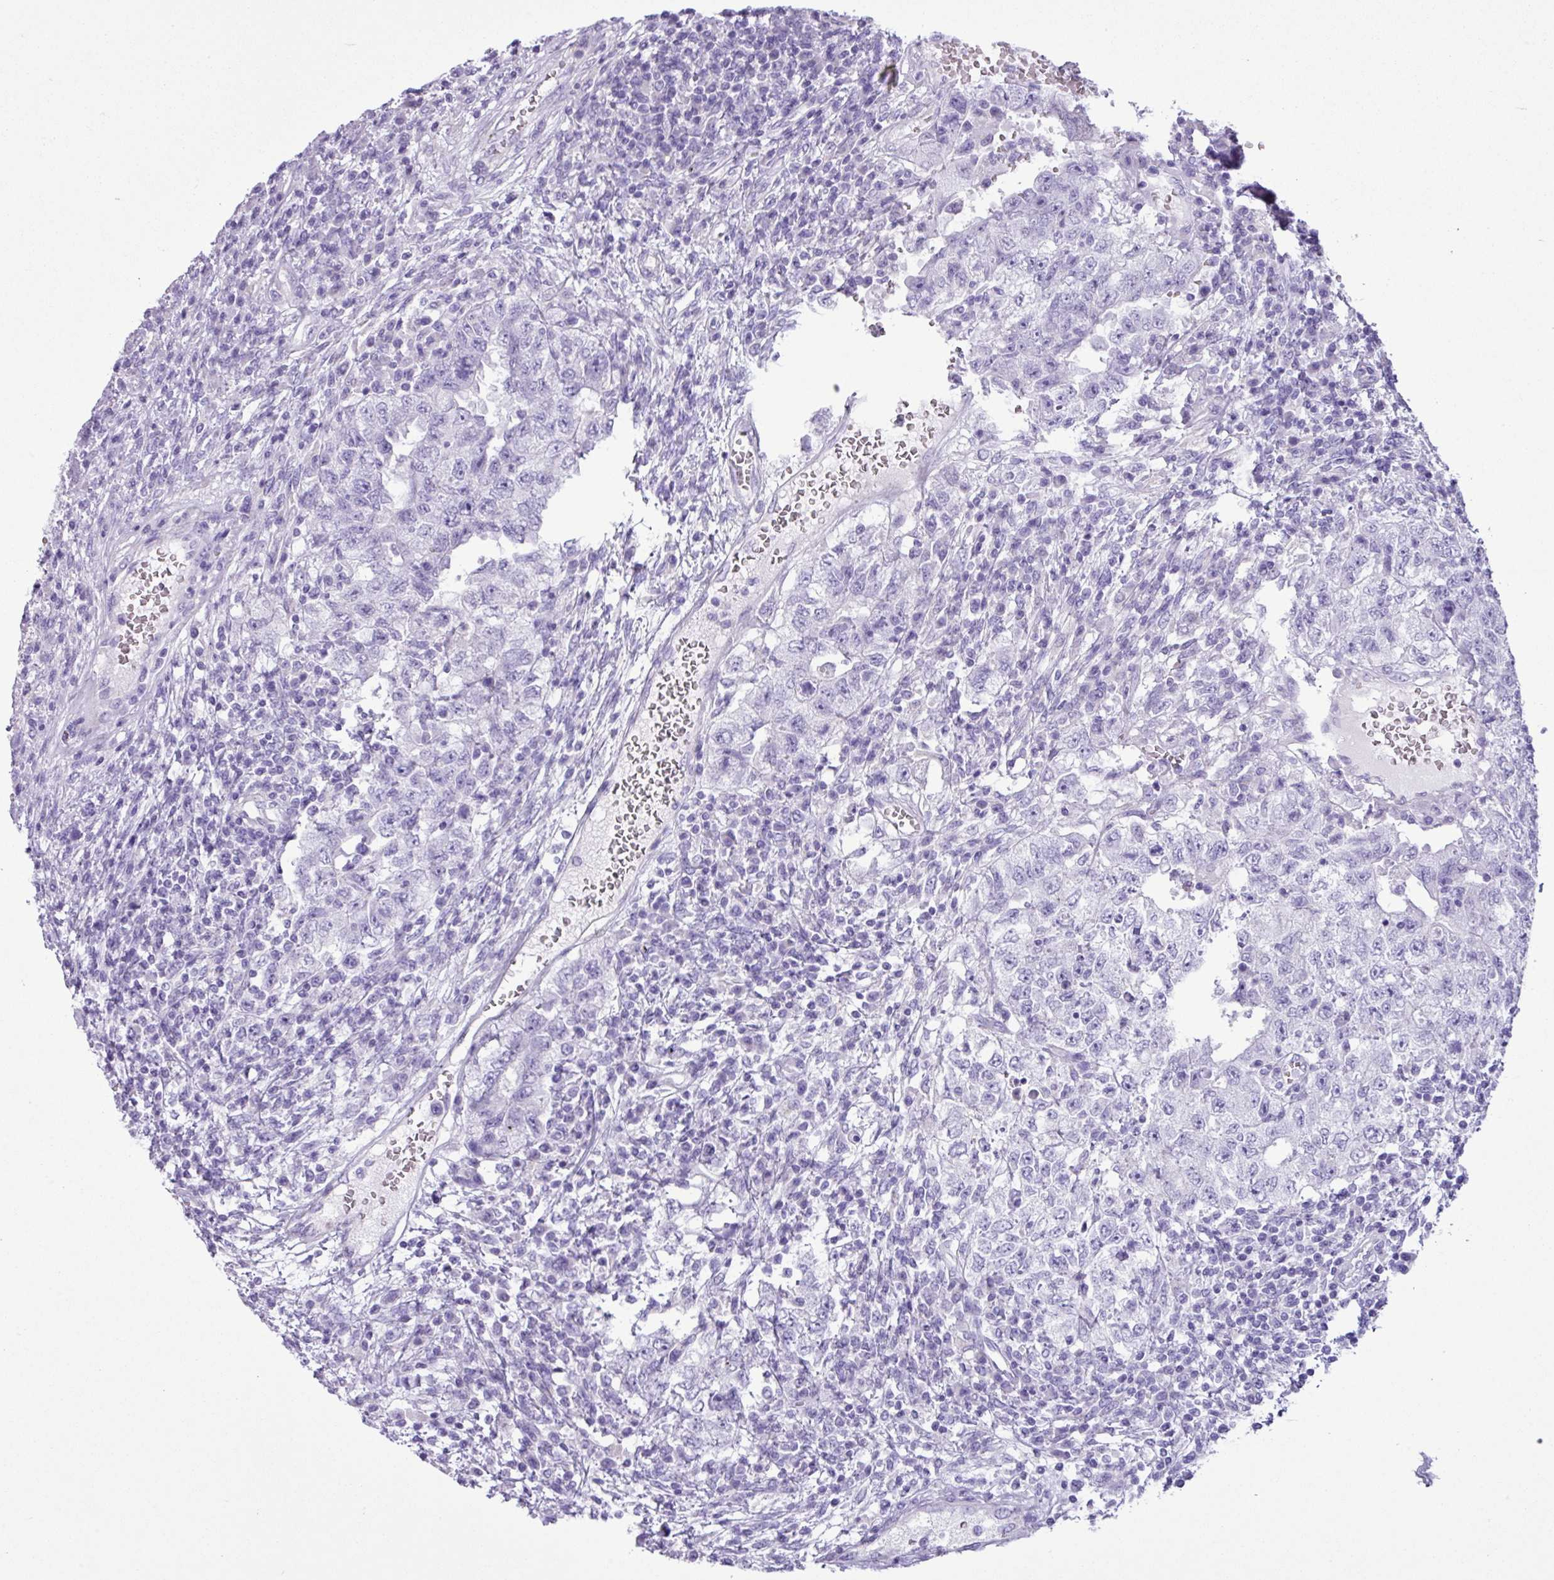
{"staining": {"intensity": "negative", "quantity": "none", "location": "none"}, "tissue": "testis cancer", "cell_type": "Tumor cells", "image_type": "cancer", "snomed": [{"axis": "morphology", "description": "Carcinoma, Embryonal, NOS"}, {"axis": "topography", "description": "Testis"}], "caption": "Immunohistochemistry image of testis embryonal carcinoma stained for a protein (brown), which shows no expression in tumor cells.", "gene": "AGO3", "patient": {"sex": "male", "age": 26}}